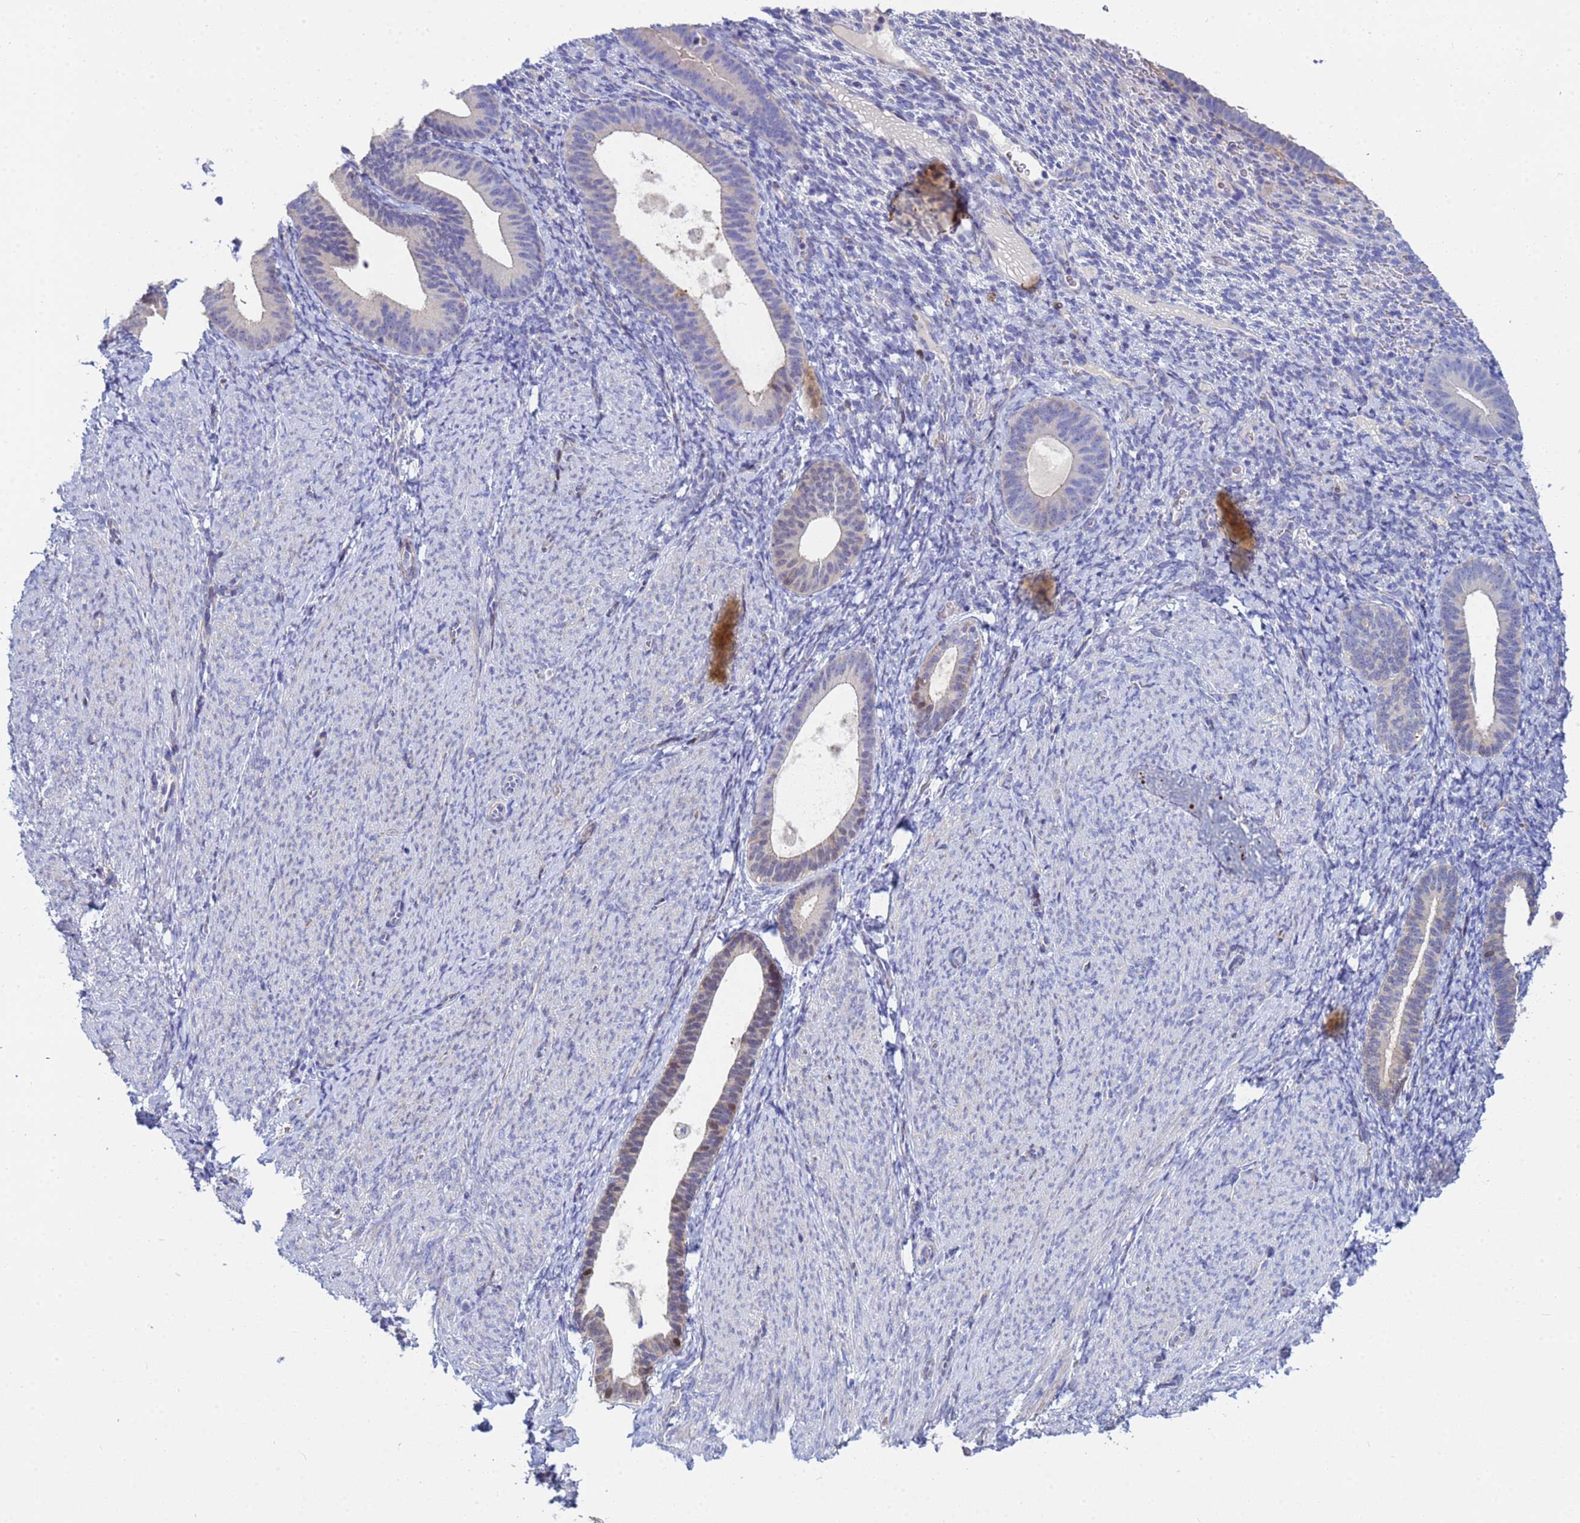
{"staining": {"intensity": "negative", "quantity": "none", "location": "none"}, "tissue": "endometrium", "cell_type": "Cells in endometrial stroma", "image_type": "normal", "snomed": [{"axis": "morphology", "description": "Normal tissue, NOS"}, {"axis": "topography", "description": "Endometrium"}], "caption": "This is a photomicrograph of immunohistochemistry (IHC) staining of benign endometrium, which shows no staining in cells in endometrial stroma. Nuclei are stained in blue.", "gene": "PPP6R1", "patient": {"sex": "female", "age": 65}}